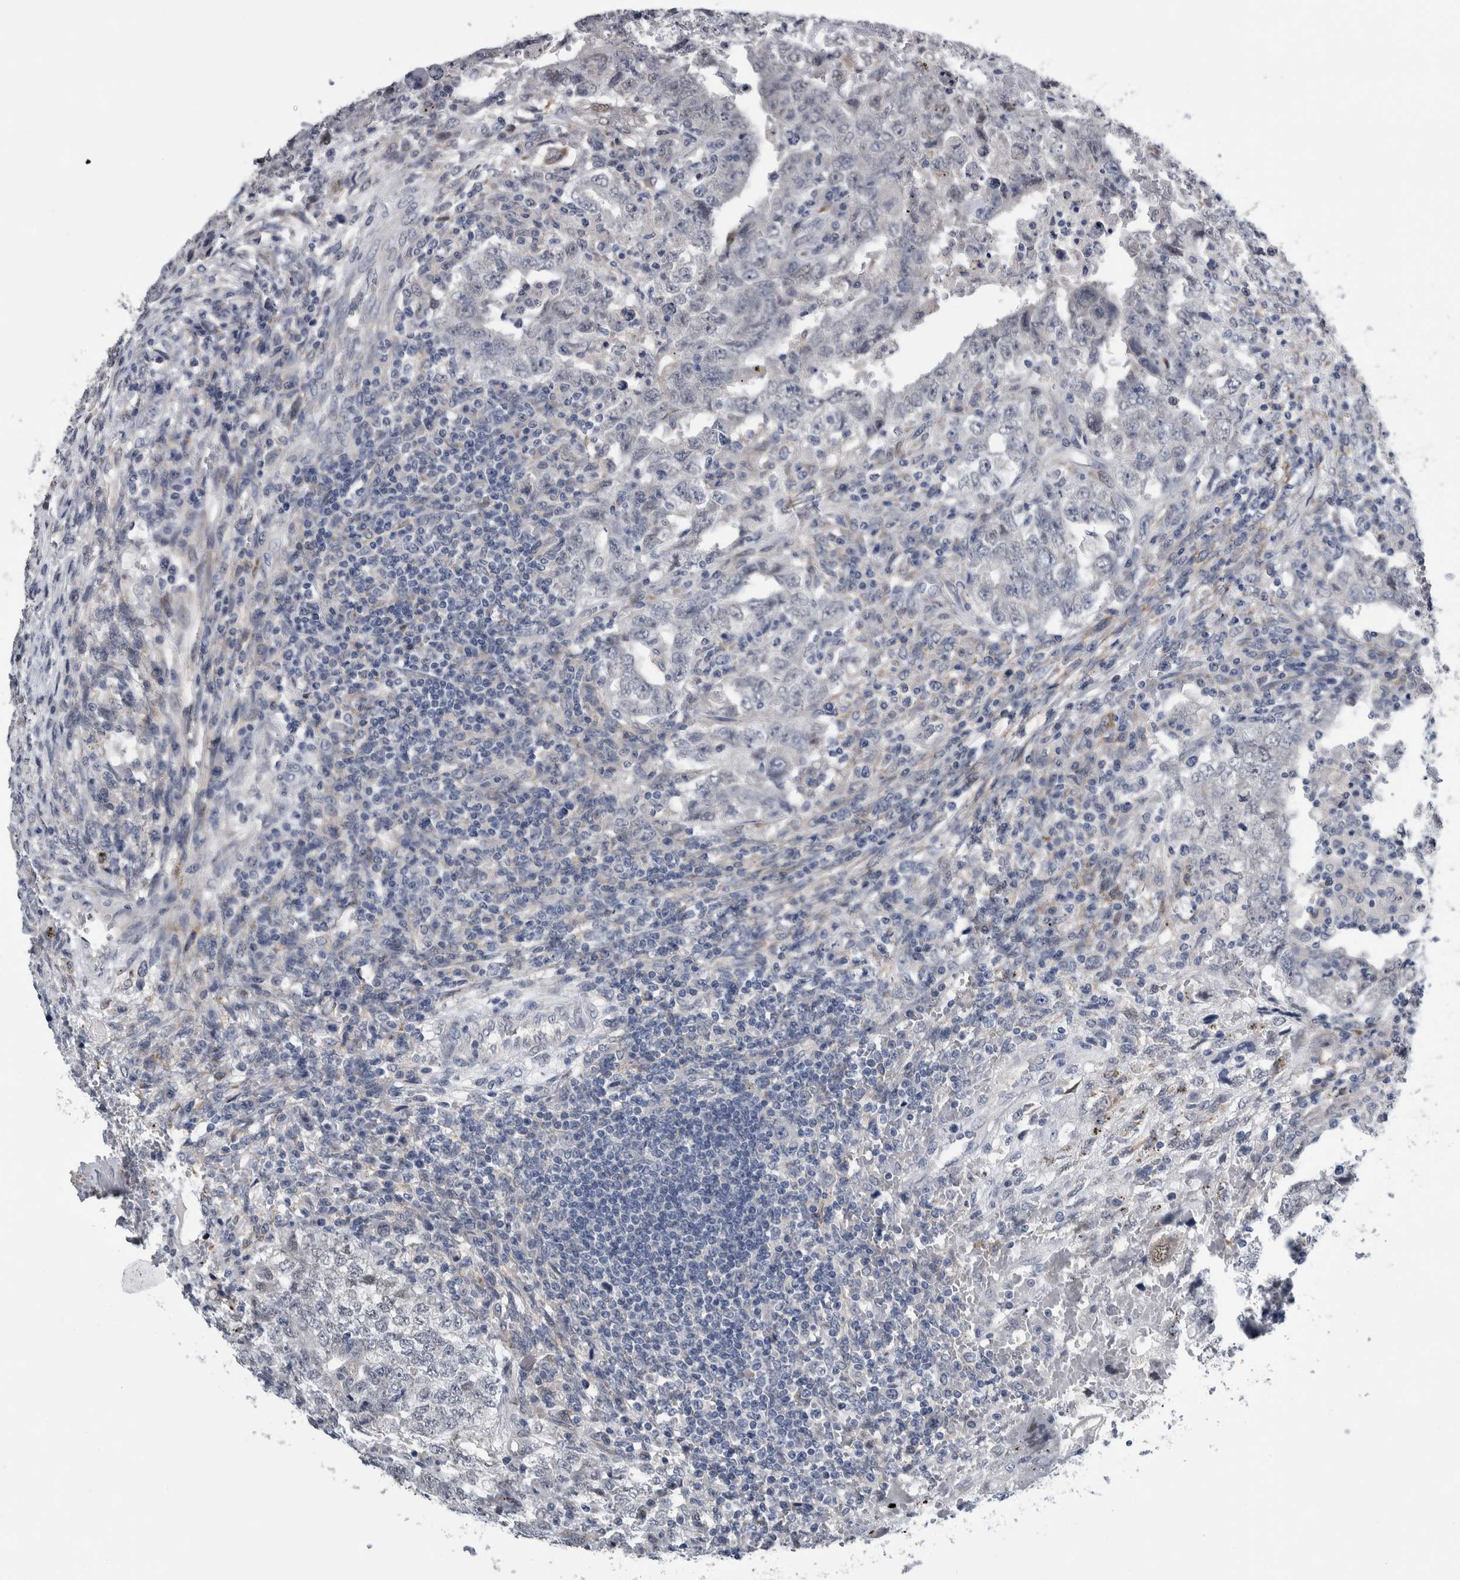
{"staining": {"intensity": "negative", "quantity": "none", "location": "none"}, "tissue": "testis cancer", "cell_type": "Tumor cells", "image_type": "cancer", "snomed": [{"axis": "morphology", "description": "Carcinoma, Embryonal, NOS"}, {"axis": "topography", "description": "Testis"}], "caption": "Immunohistochemistry histopathology image of neoplastic tissue: testis cancer stained with DAB shows no significant protein positivity in tumor cells. The staining is performed using DAB (3,3'-diaminobenzidine) brown chromogen with nuclei counter-stained in using hematoxylin.", "gene": "COL14A1", "patient": {"sex": "male", "age": 26}}